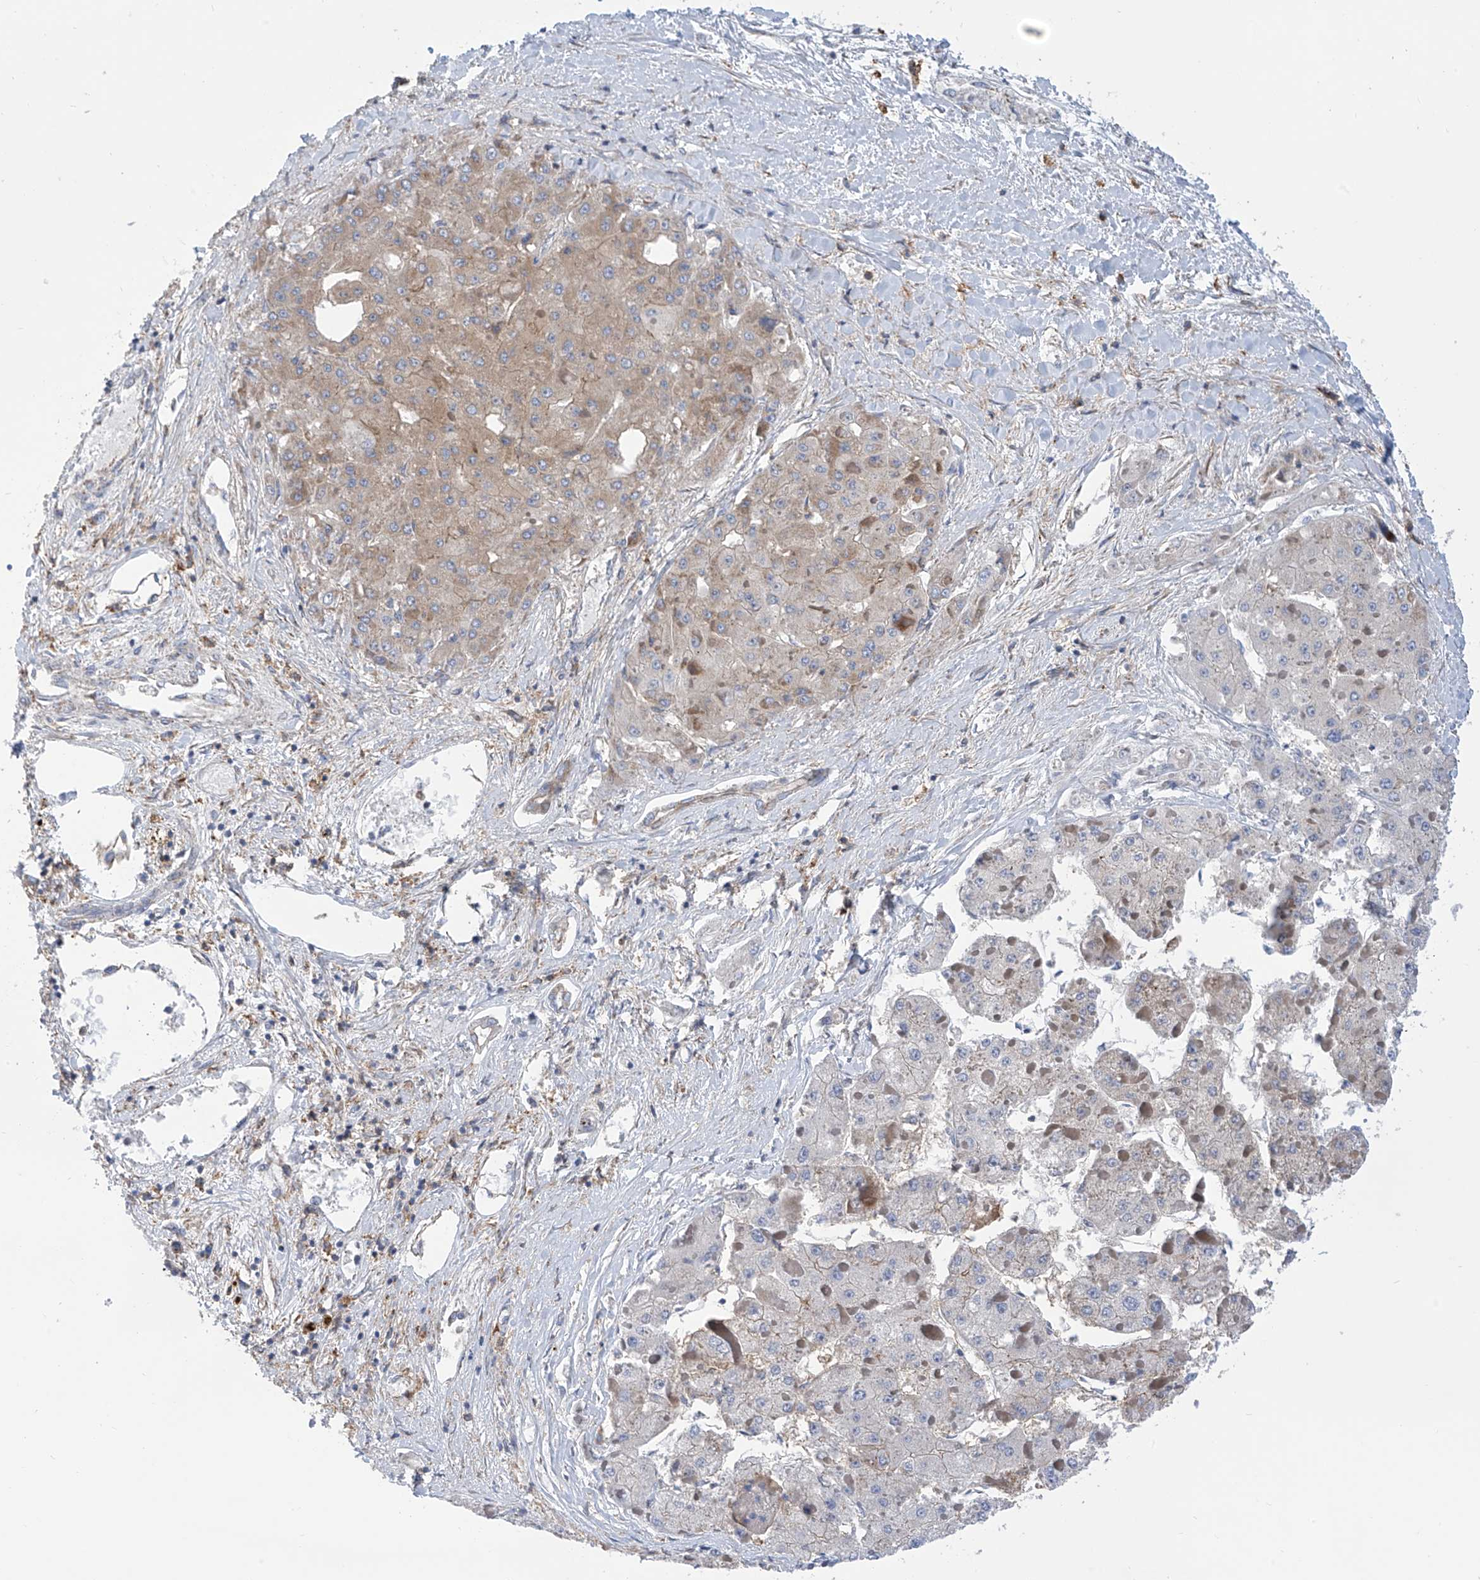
{"staining": {"intensity": "weak", "quantity": ">75%", "location": "cytoplasmic/membranous"}, "tissue": "liver cancer", "cell_type": "Tumor cells", "image_type": "cancer", "snomed": [{"axis": "morphology", "description": "Carcinoma, Hepatocellular, NOS"}, {"axis": "topography", "description": "Liver"}], "caption": "The image displays immunohistochemical staining of liver hepatocellular carcinoma. There is weak cytoplasmic/membranous positivity is identified in approximately >75% of tumor cells.", "gene": "P2RX7", "patient": {"sex": "female", "age": 73}}